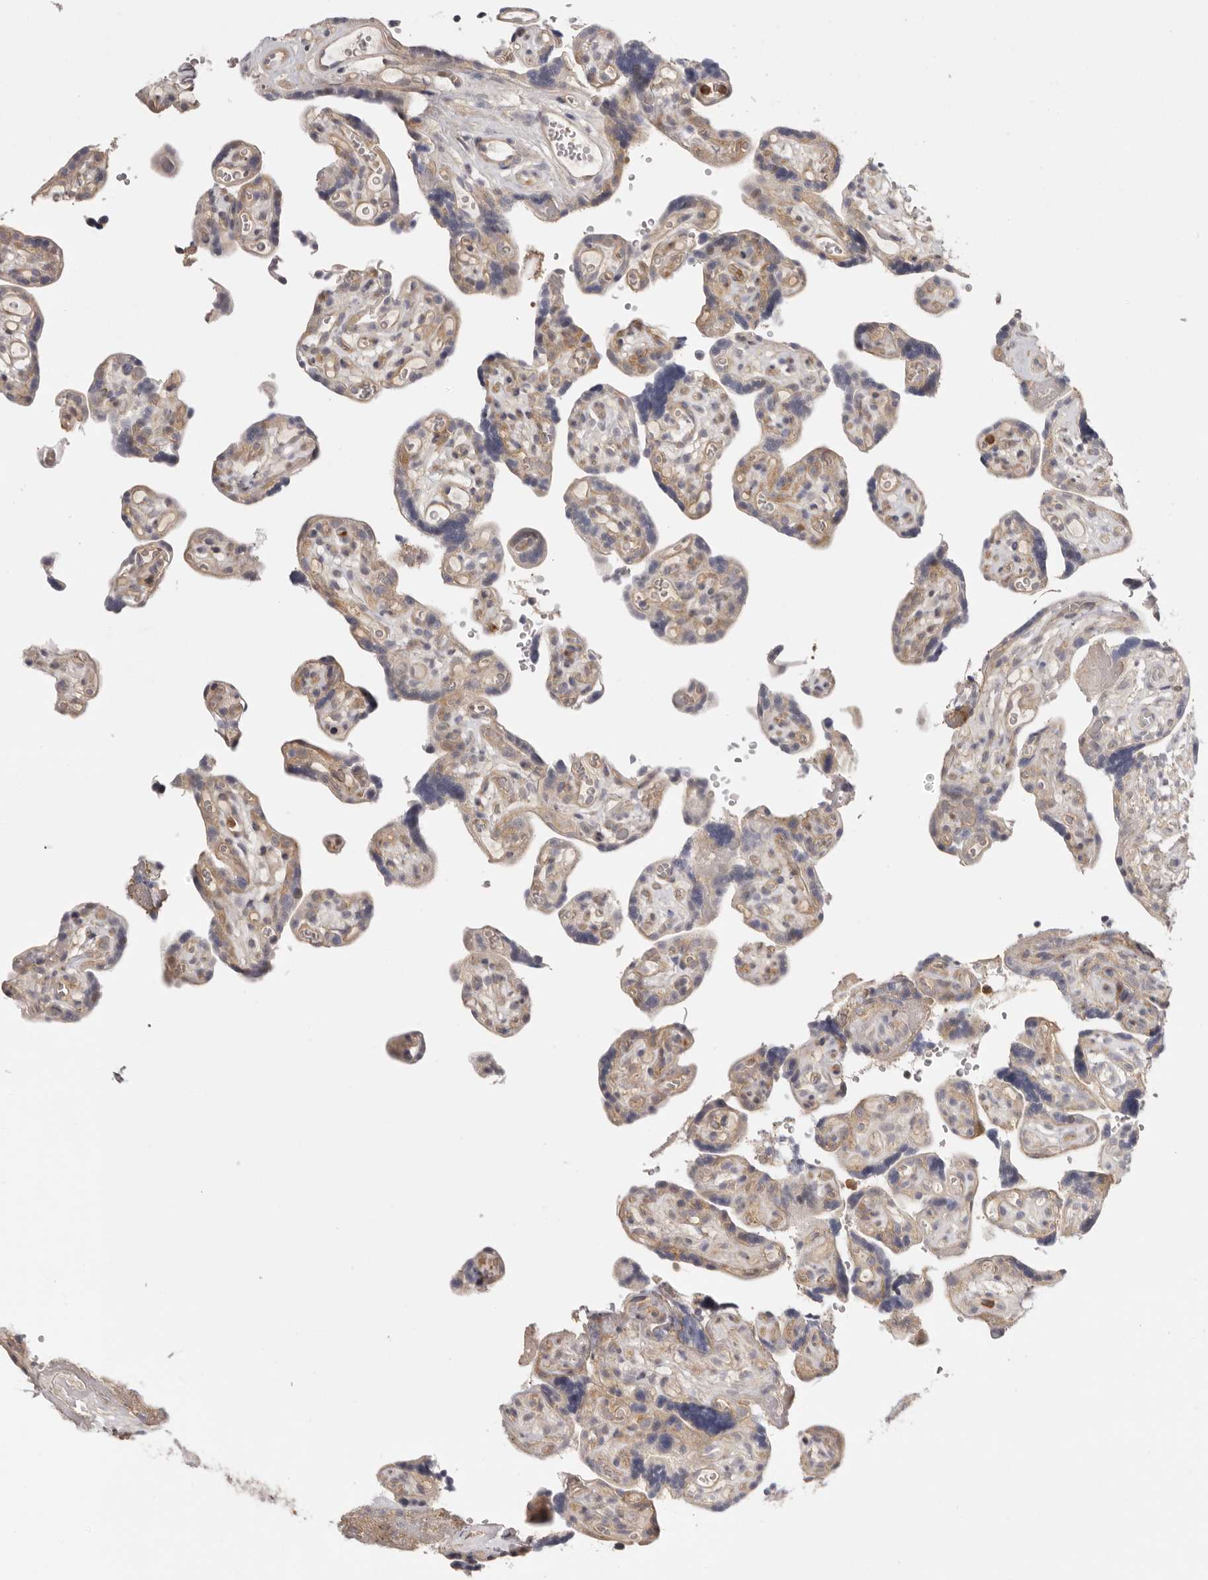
{"staining": {"intensity": "moderate", "quantity": "<25%", "location": "cytoplasmic/membranous"}, "tissue": "placenta", "cell_type": "Decidual cells", "image_type": "normal", "snomed": [{"axis": "morphology", "description": "Normal tissue, NOS"}, {"axis": "topography", "description": "Placenta"}], "caption": "Moderate cytoplasmic/membranous staining for a protein is appreciated in approximately <25% of decidual cells of benign placenta using immunohistochemistry.", "gene": "MSRB2", "patient": {"sex": "female", "age": 30}}